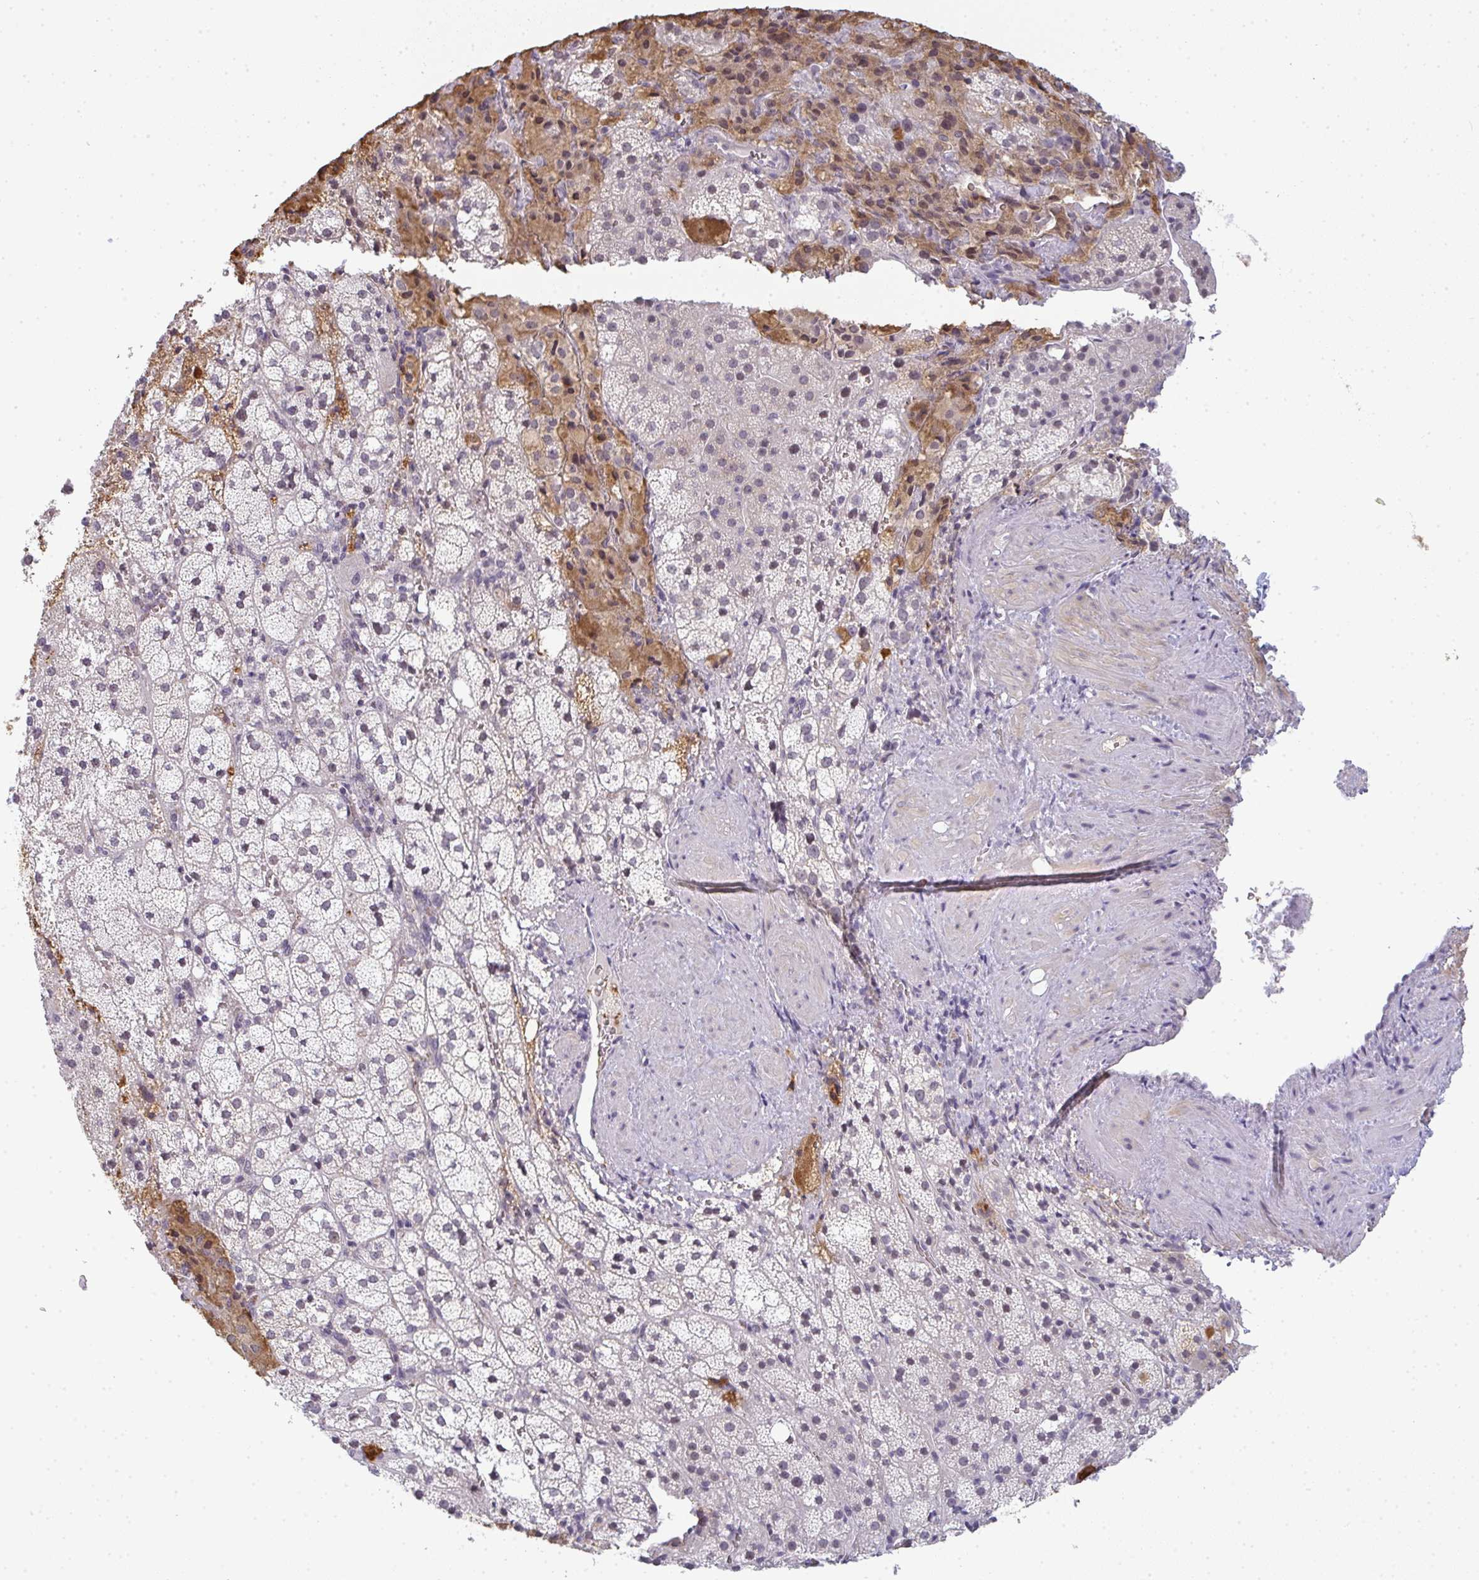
{"staining": {"intensity": "moderate", "quantity": "<25%", "location": "cytoplasmic/membranous,nuclear"}, "tissue": "adrenal gland", "cell_type": "Glandular cells", "image_type": "normal", "snomed": [{"axis": "morphology", "description": "Normal tissue, NOS"}, {"axis": "topography", "description": "Adrenal gland"}], "caption": "This photomicrograph reveals immunohistochemistry (IHC) staining of normal adrenal gland, with low moderate cytoplasmic/membranous,nuclear expression in about <25% of glandular cells.", "gene": "TEX33", "patient": {"sex": "male", "age": 53}}